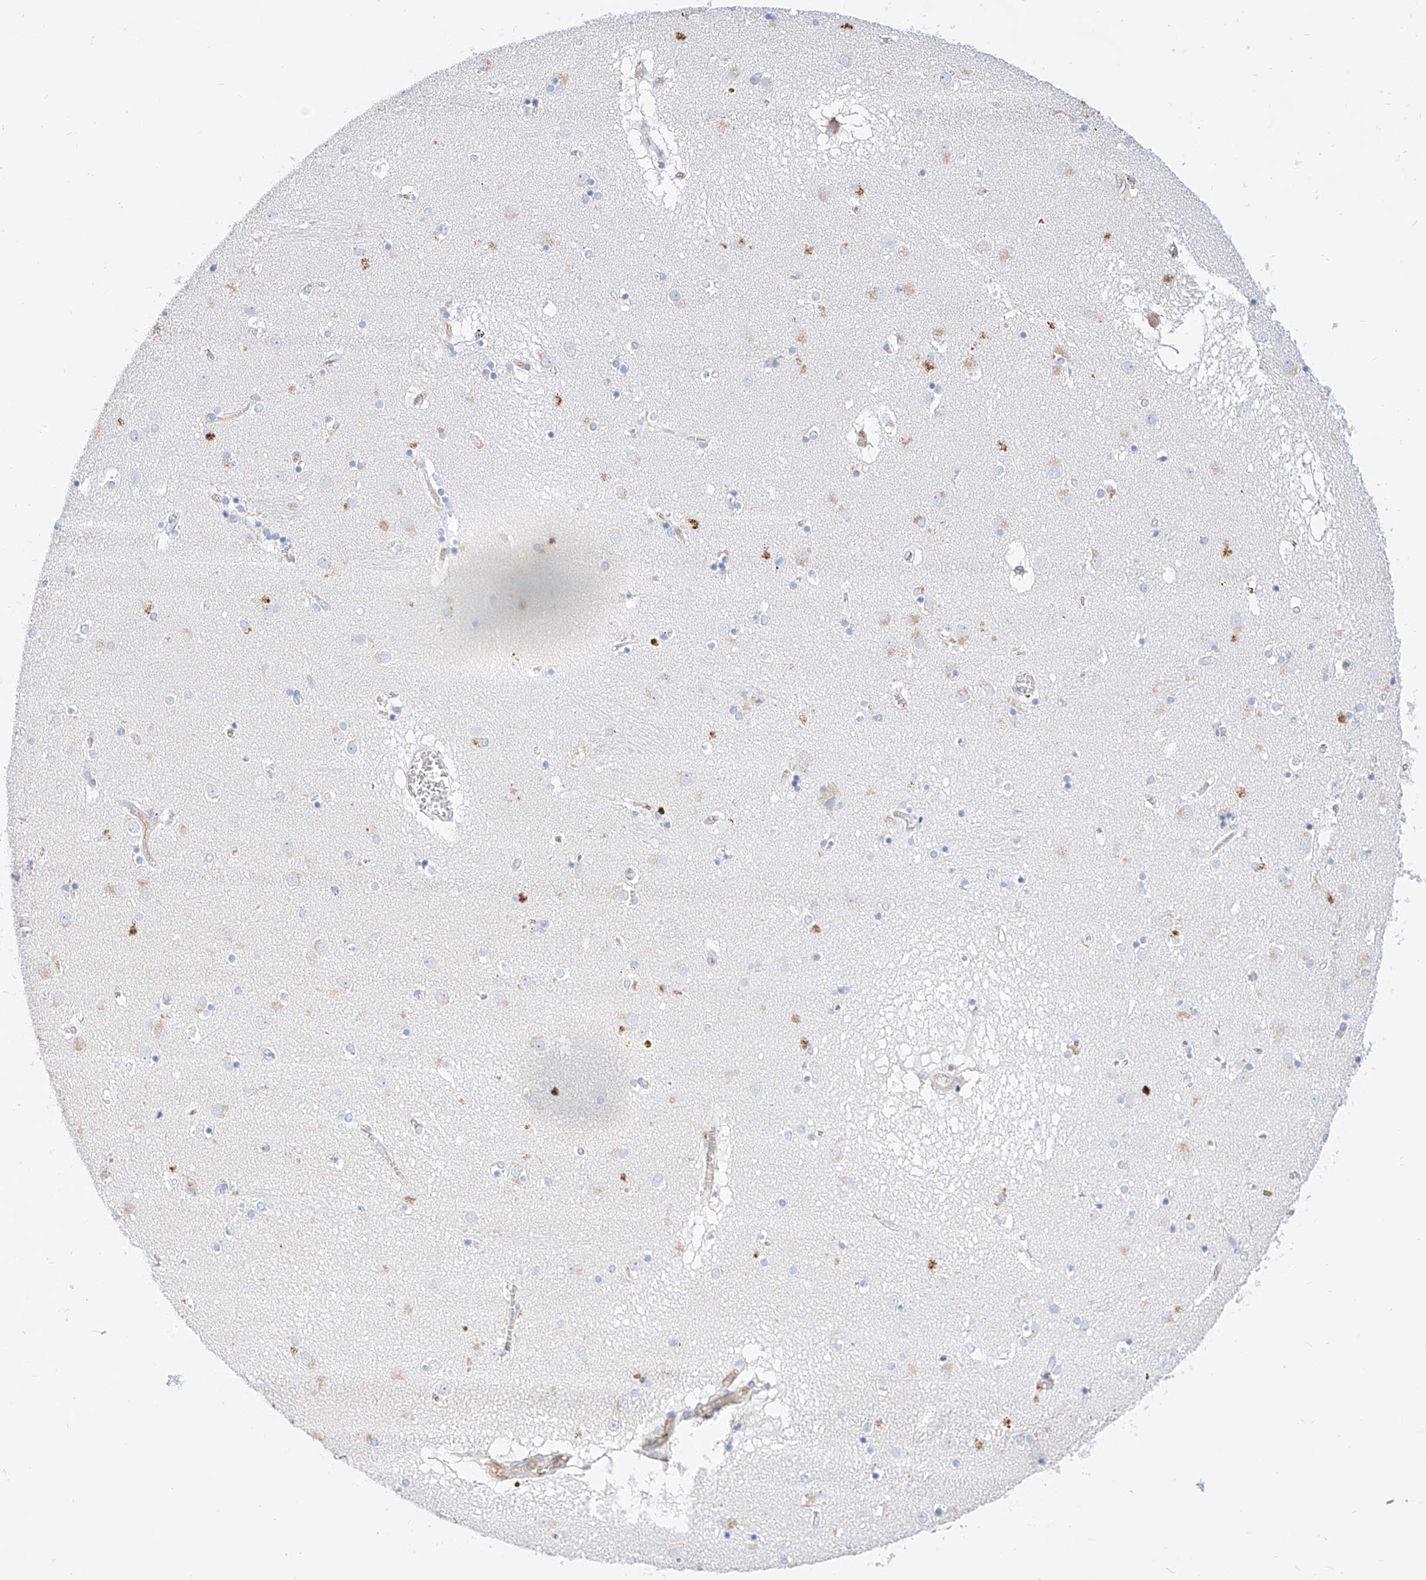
{"staining": {"intensity": "negative", "quantity": "none", "location": "none"}, "tissue": "caudate", "cell_type": "Glial cells", "image_type": "normal", "snomed": [{"axis": "morphology", "description": "Normal tissue, NOS"}, {"axis": "topography", "description": "Lateral ventricle wall"}], "caption": "High magnification brightfield microscopy of normal caudate stained with DAB (3,3'-diaminobenzidine) (brown) and counterstained with hematoxylin (blue): glial cells show no significant positivity. The staining was performed using DAB to visualize the protein expression in brown, while the nuclei were stained in blue with hematoxylin (Magnification: 20x).", "gene": "SBSPON", "patient": {"sex": "male", "age": 70}}